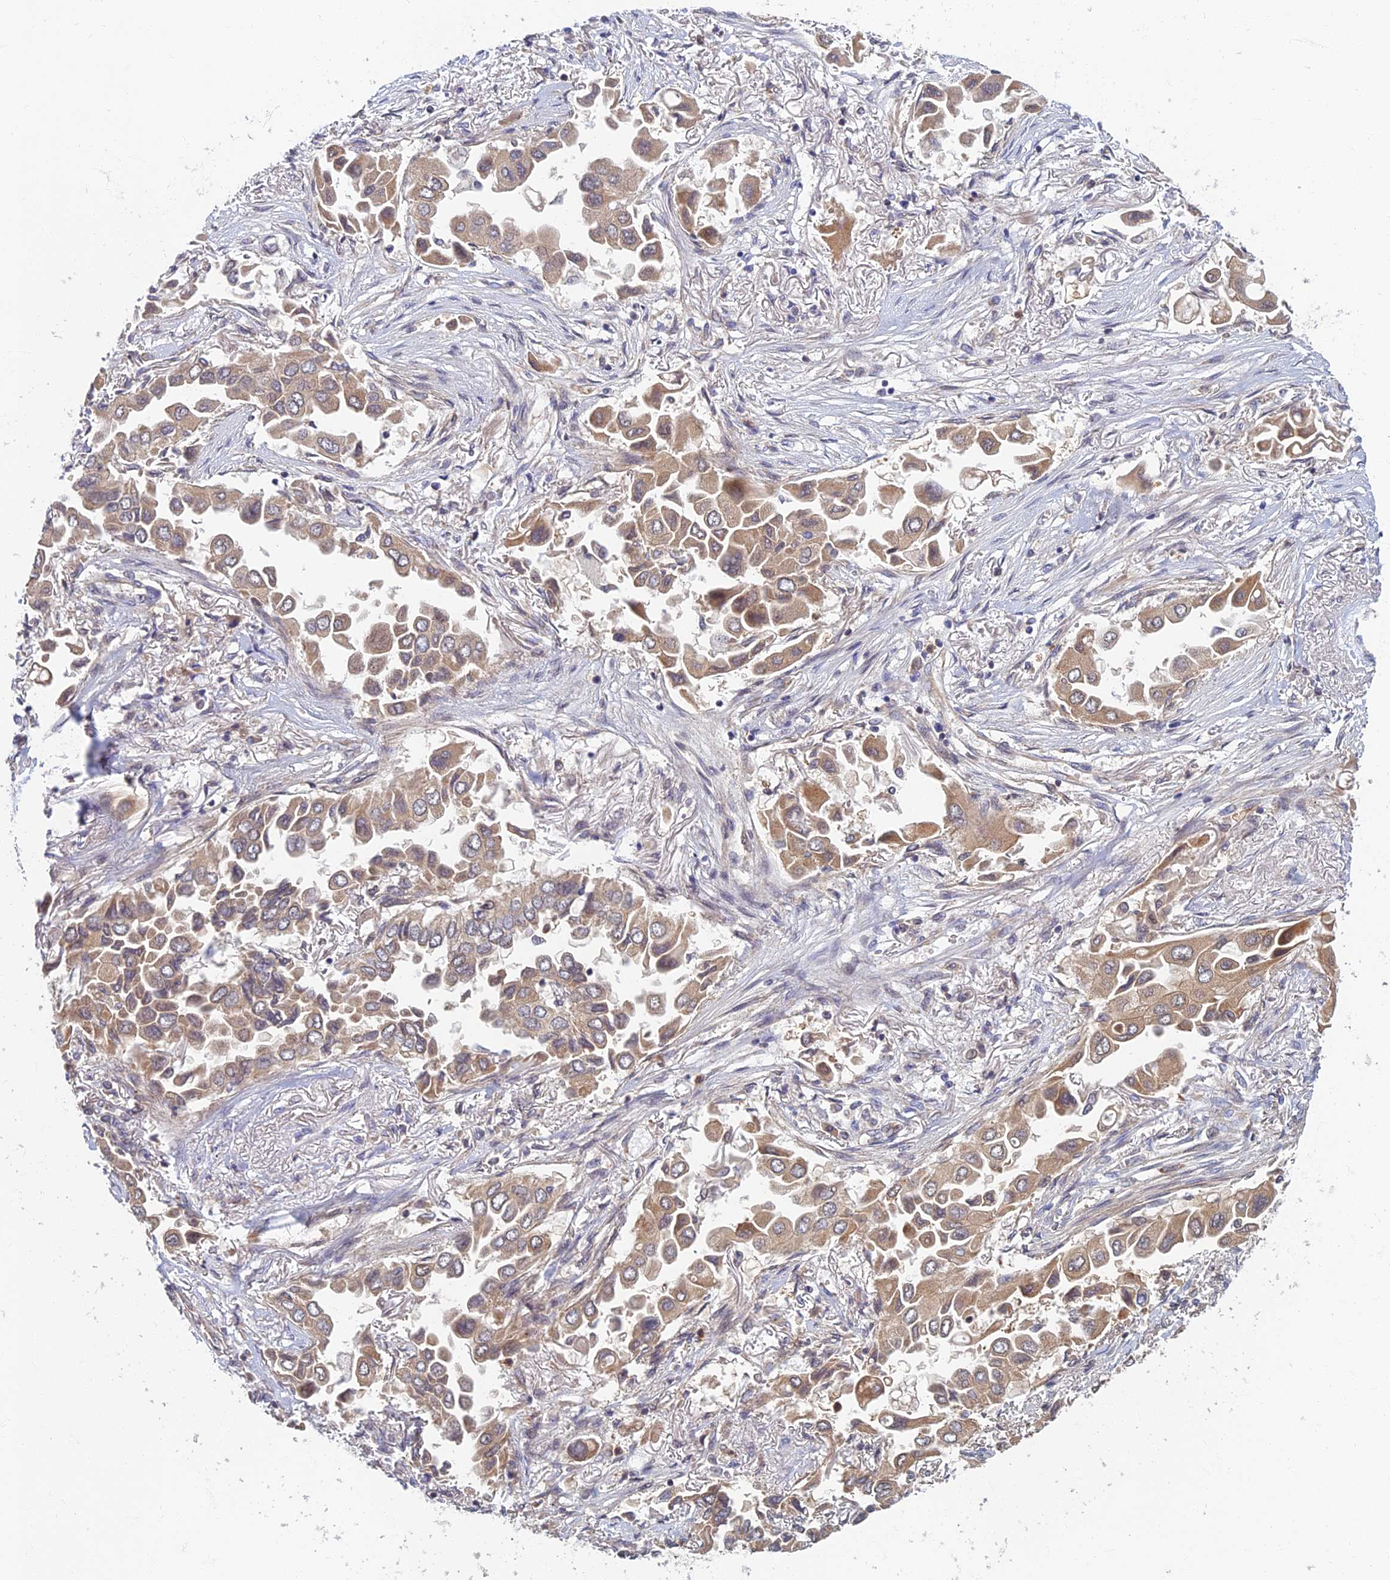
{"staining": {"intensity": "weak", "quantity": "25%-75%", "location": "cytoplasmic/membranous"}, "tissue": "lung cancer", "cell_type": "Tumor cells", "image_type": "cancer", "snomed": [{"axis": "morphology", "description": "Adenocarcinoma, NOS"}, {"axis": "topography", "description": "Lung"}], "caption": "A brown stain labels weak cytoplasmic/membranous positivity of a protein in lung cancer (adenocarcinoma) tumor cells. Using DAB (brown) and hematoxylin (blue) stains, captured at high magnification using brightfield microscopy.", "gene": "SOGA1", "patient": {"sex": "female", "age": 76}}